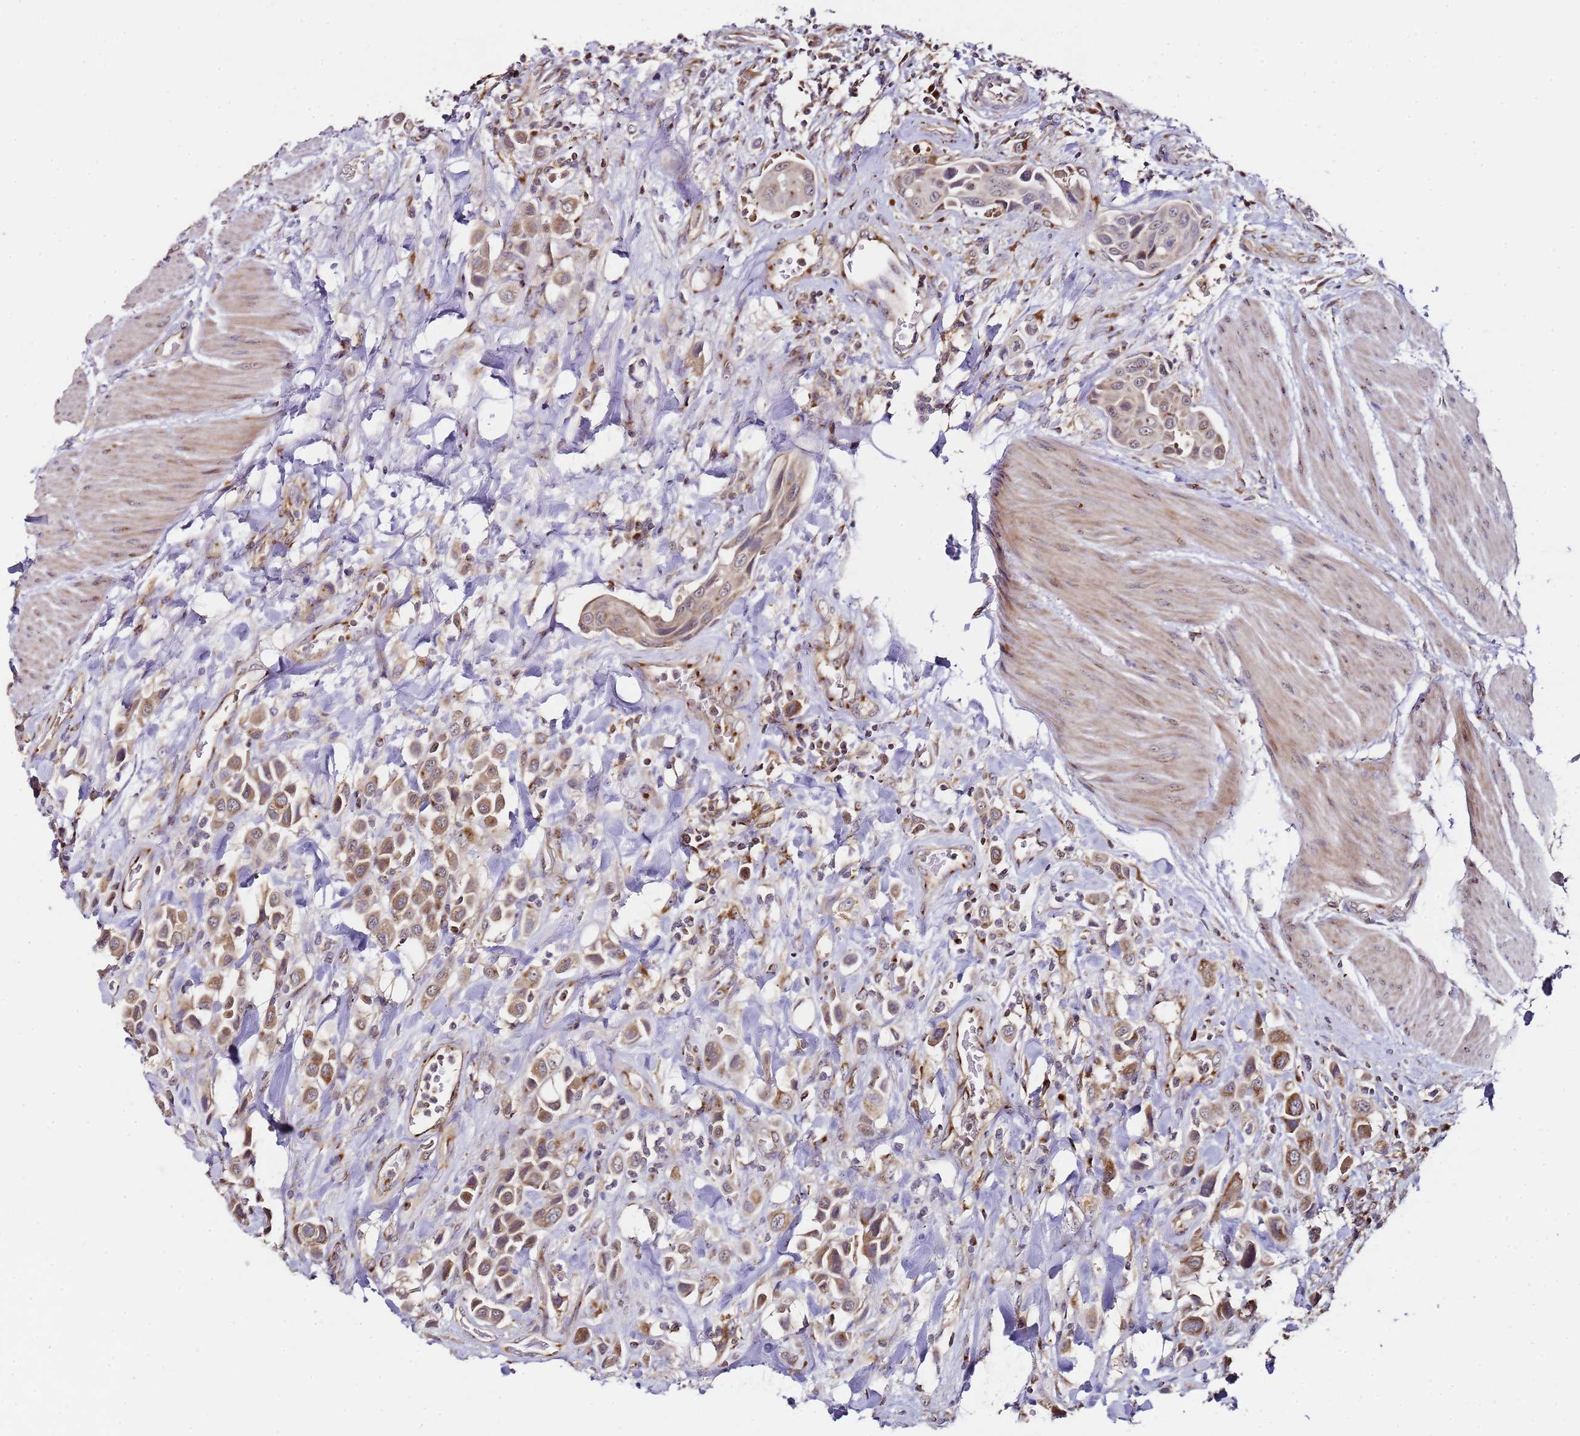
{"staining": {"intensity": "moderate", "quantity": ">75%", "location": "cytoplasmic/membranous"}, "tissue": "urothelial cancer", "cell_type": "Tumor cells", "image_type": "cancer", "snomed": [{"axis": "morphology", "description": "Urothelial carcinoma, High grade"}, {"axis": "topography", "description": "Urinary bladder"}], "caption": "Moderate cytoplasmic/membranous staining is seen in approximately >75% of tumor cells in high-grade urothelial carcinoma.", "gene": "MRPL49", "patient": {"sex": "male", "age": 50}}